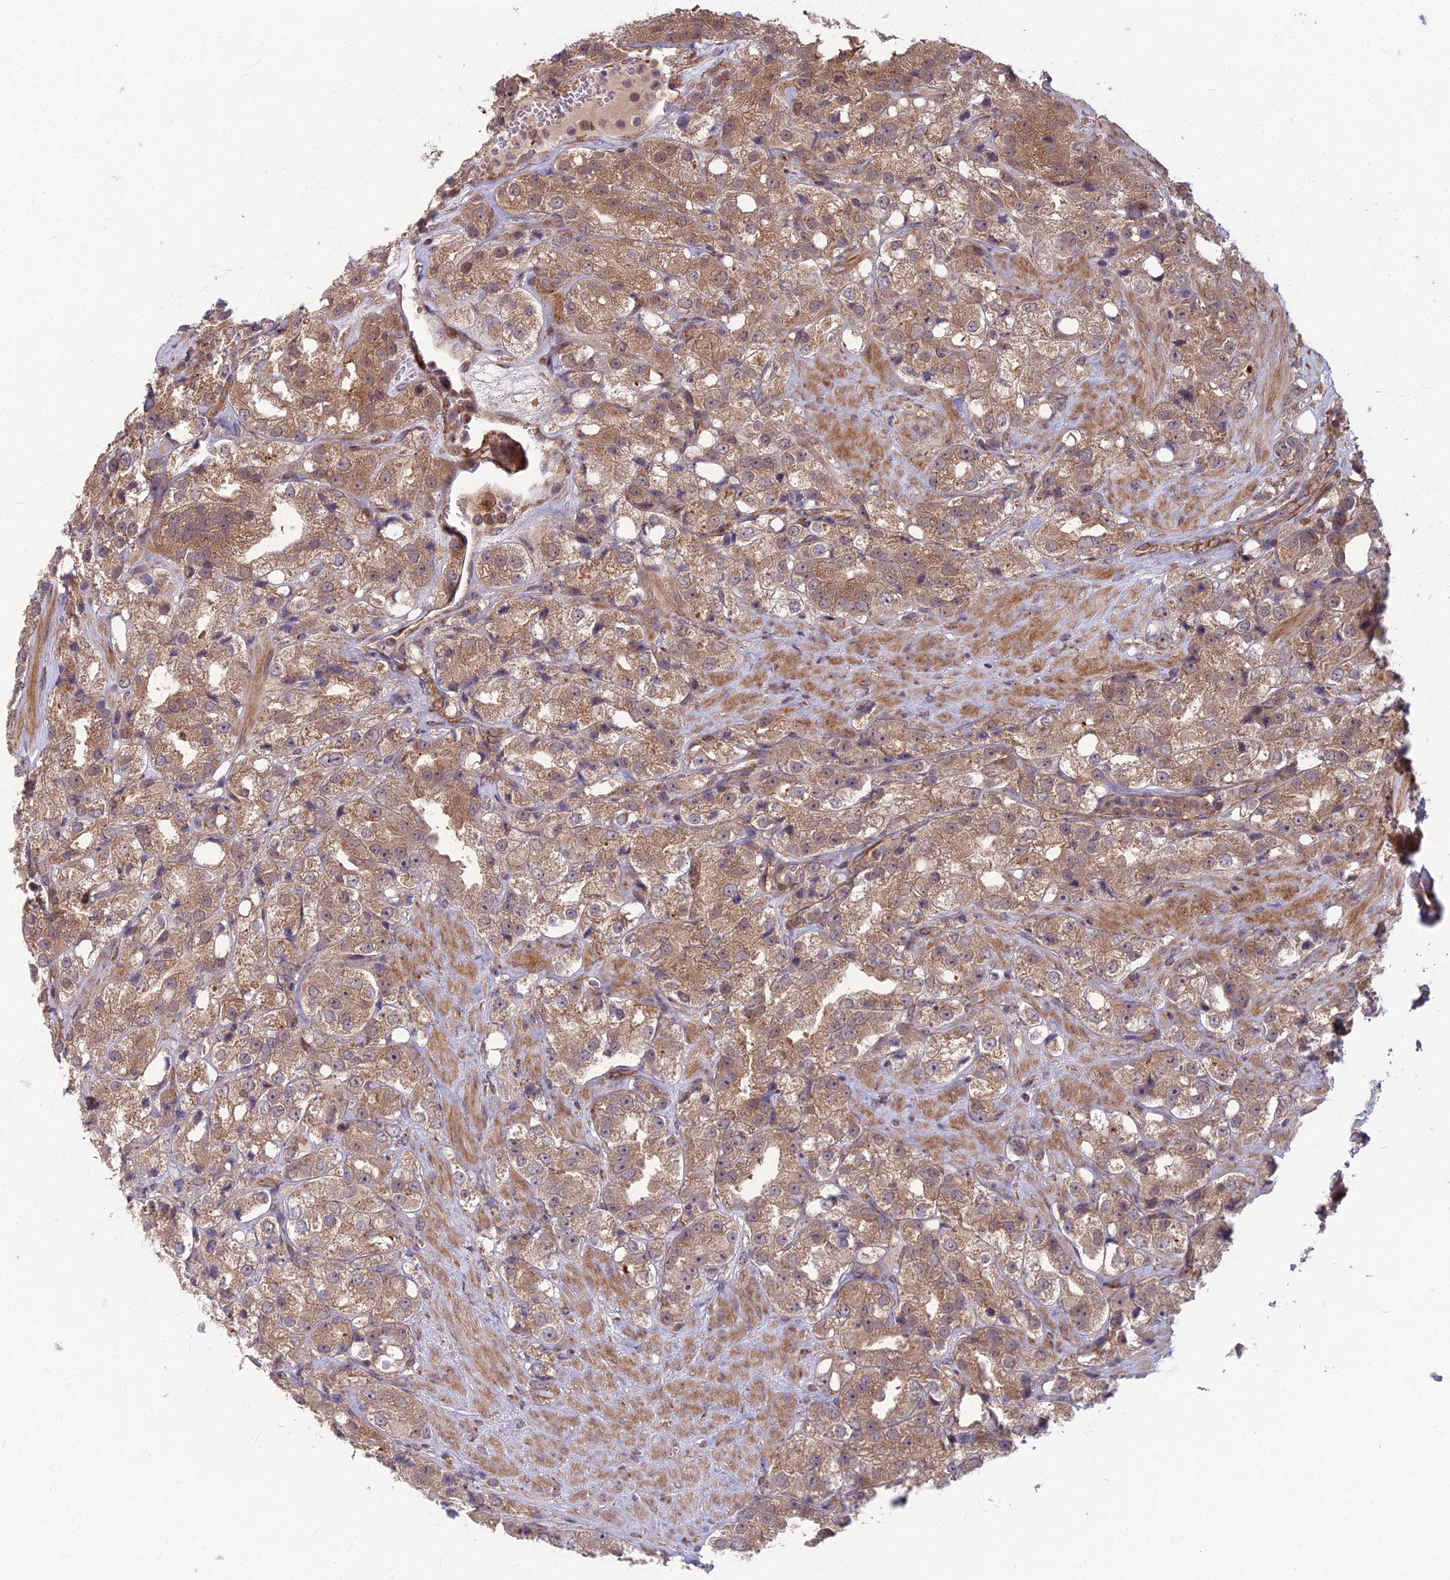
{"staining": {"intensity": "moderate", "quantity": ">75%", "location": "cytoplasmic/membranous"}, "tissue": "prostate cancer", "cell_type": "Tumor cells", "image_type": "cancer", "snomed": [{"axis": "morphology", "description": "Adenocarcinoma, NOS"}, {"axis": "topography", "description": "Prostate"}], "caption": "Prostate cancer was stained to show a protein in brown. There is medium levels of moderate cytoplasmic/membranous positivity in approximately >75% of tumor cells. (DAB IHC with brightfield microscopy, high magnification).", "gene": "MFSD8", "patient": {"sex": "male", "age": 79}}